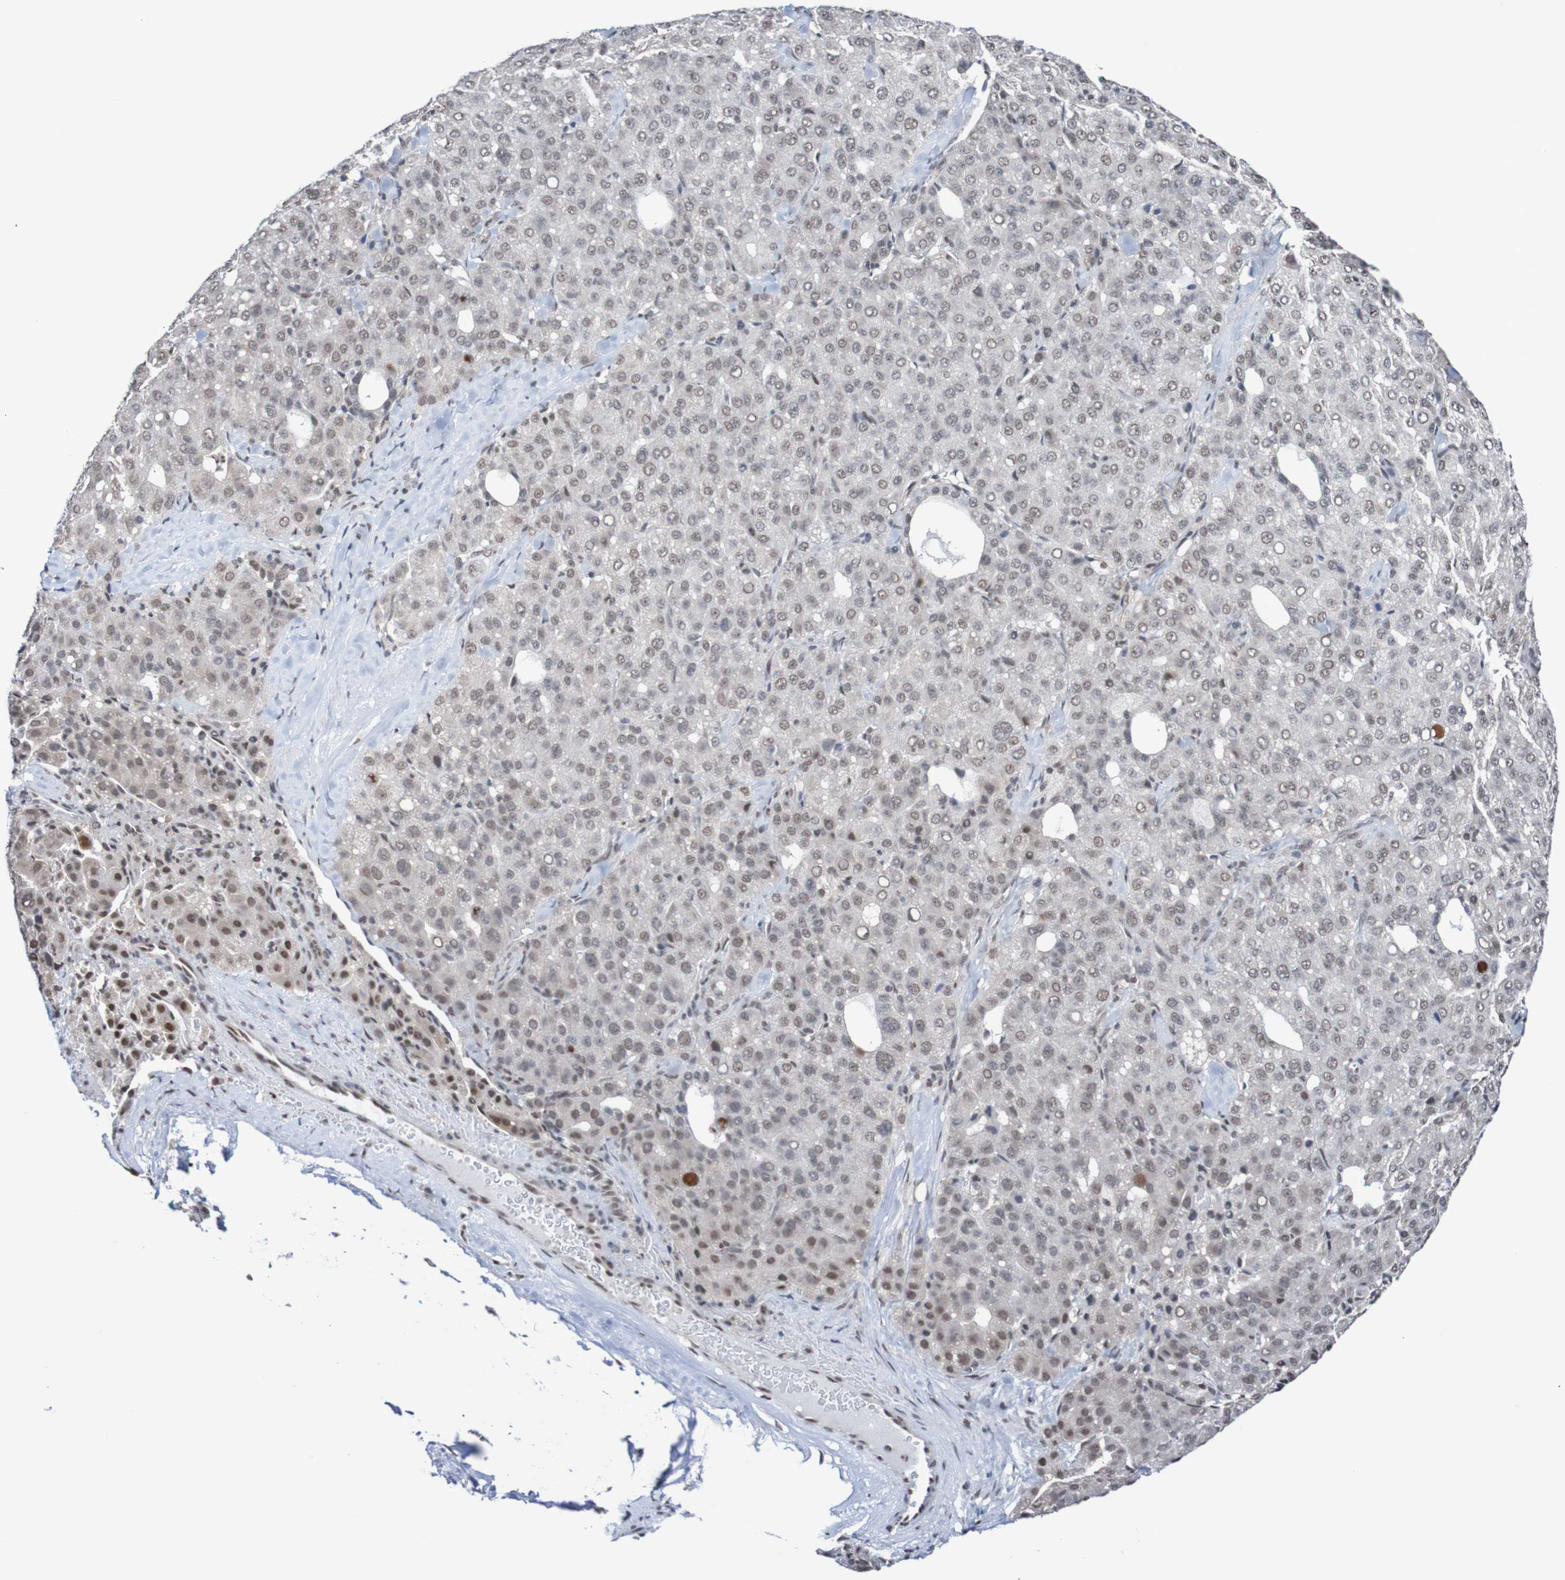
{"staining": {"intensity": "weak", "quantity": "<25%", "location": "nuclear"}, "tissue": "liver cancer", "cell_type": "Tumor cells", "image_type": "cancer", "snomed": [{"axis": "morphology", "description": "Carcinoma, Hepatocellular, NOS"}, {"axis": "topography", "description": "Liver"}], "caption": "Human hepatocellular carcinoma (liver) stained for a protein using IHC reveals no expression in tumor cells.", "gene": "CDC5L", "patient": {"sex": "male", "age": 65}}